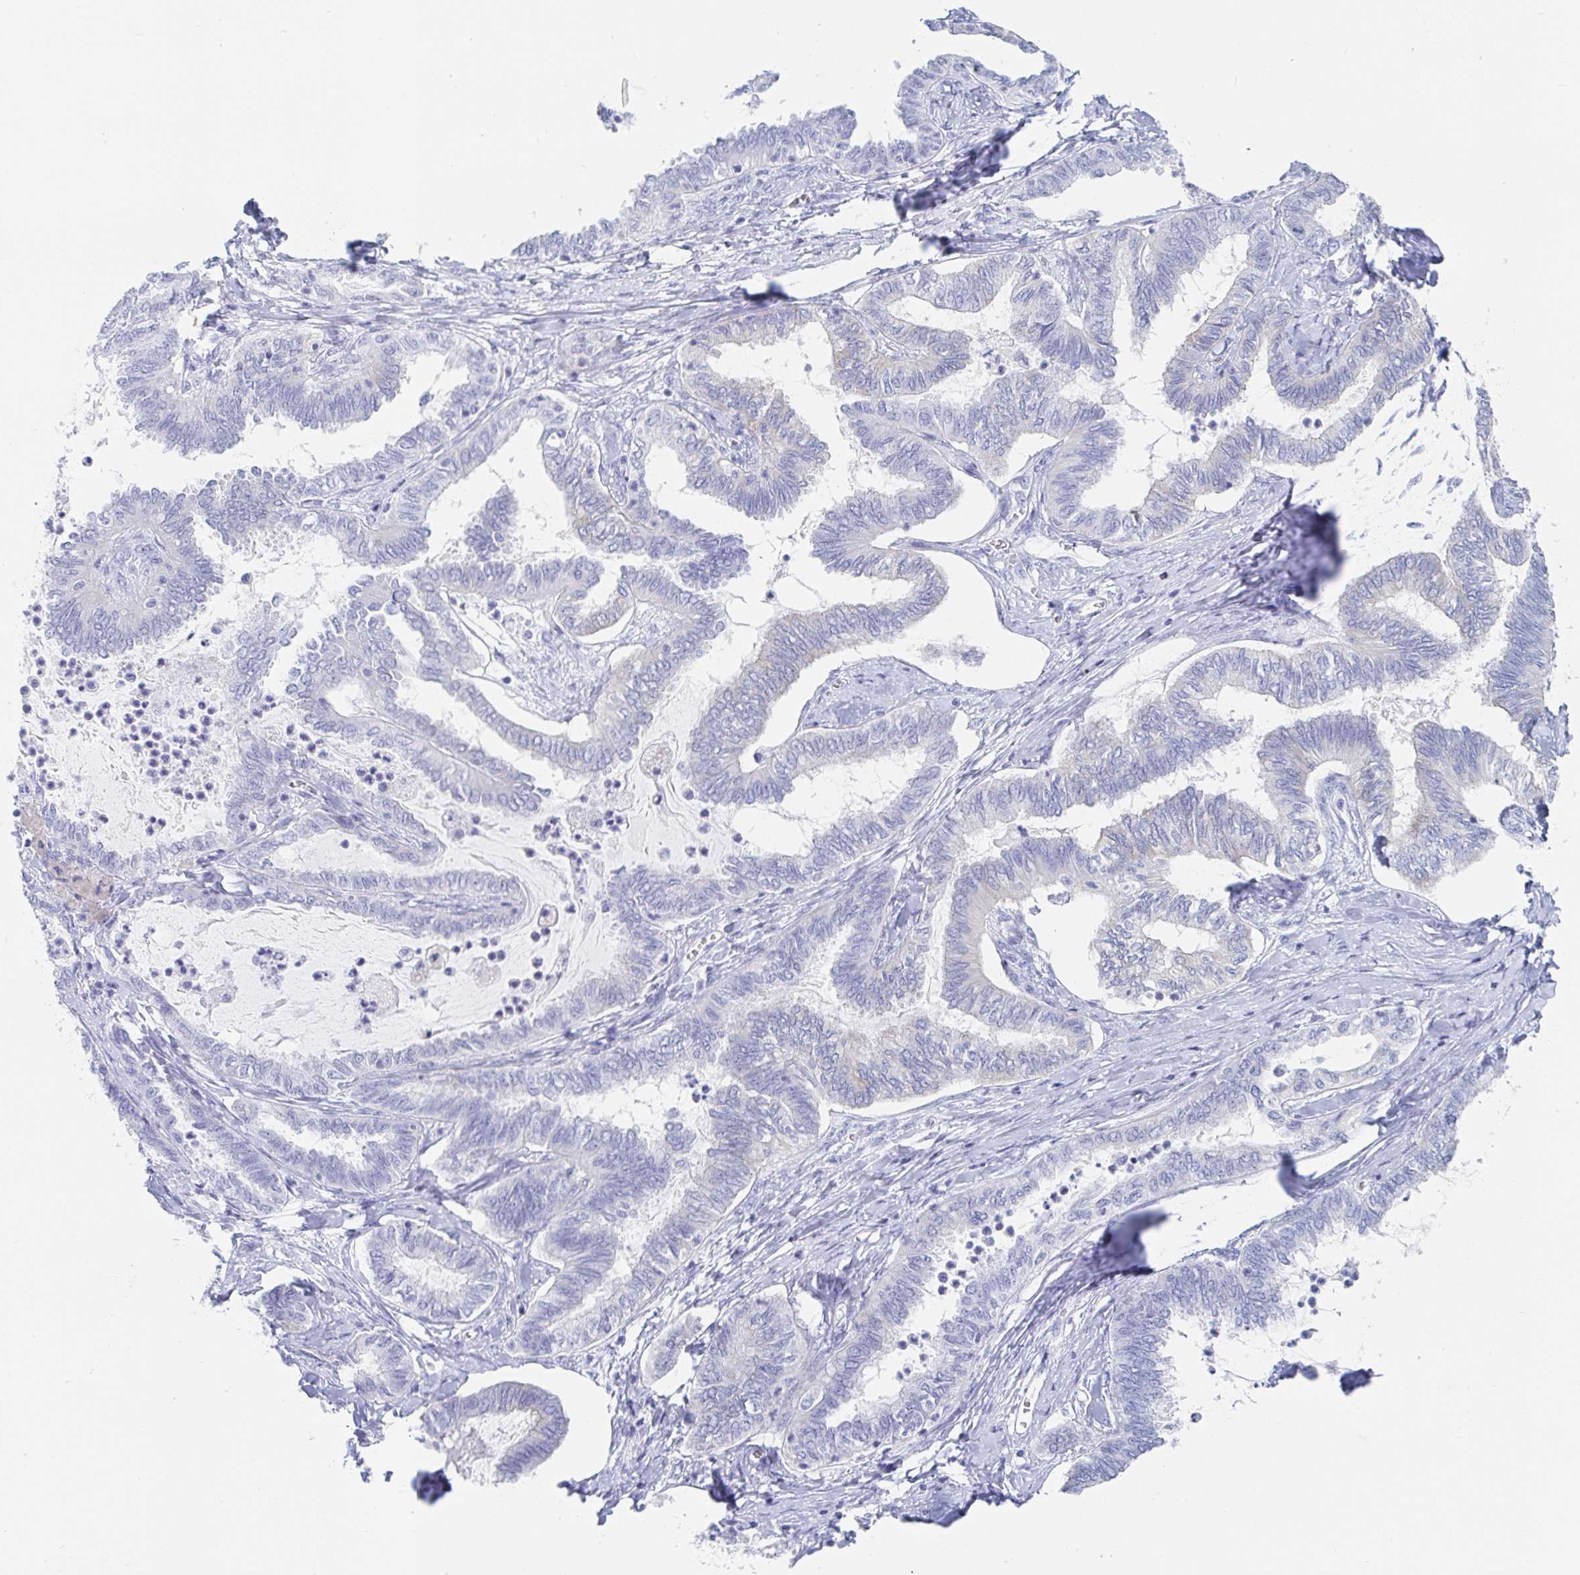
{"staining": {"intensity": "negative", "quantity": "none", "location": "none"}, "tissue": "ovarian cancer", "cell_type": "Tumor cells", "image_type": "cancer", "snomed": [{"axis": "morphology", "description": "Carcinoma, endometroid"}, {"axis": "topography", "description": "Ovary"}], "caption": "Histopathology image shows no significant protein expression in tumor cells of ovarian cancer (endometroid carcinoma).", "gene": "PACSIN1", "patient": {"sex": "female", "age": 70}}